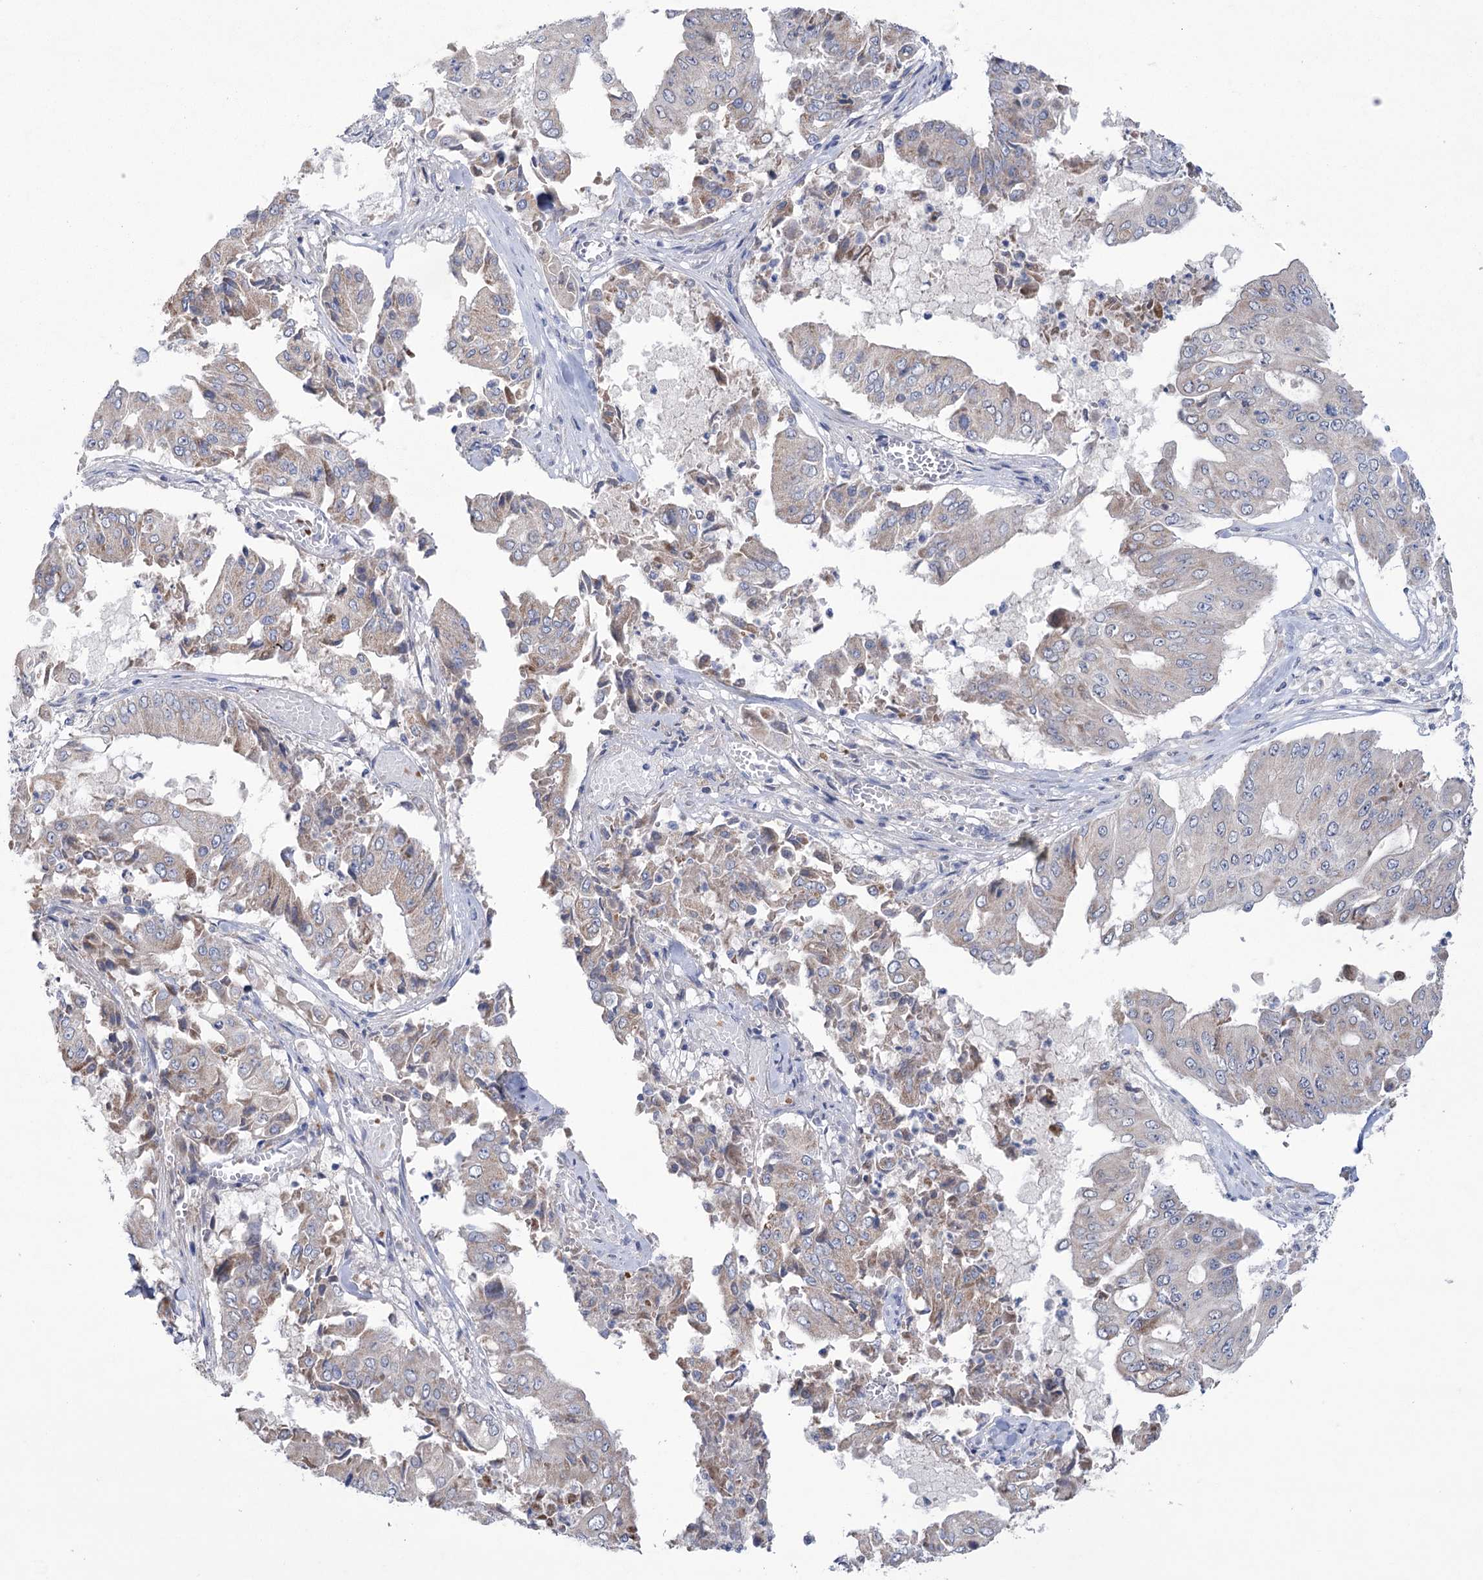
{"staining": {"intensity": "moderate", "quantity": "<25%", "location": "cytoplasmic/membranous"}, "tissue": "pancreatic cancer", "cell_type": "Tumor cells", "image_type": "cancer", "snomed": [{"axis": "morphology", "description": "Adenocarcinoma, NOS"}, {"axis": "topography", "description": "Pancreas"}], "caption": "An image showing moderate cytoplasmic/membranous positivity in about <25% of tumor cells in pancreatic adenocarcinoma, as visualized by brown immunohistochemical staining.", "gene": "MTCH2", "patient": {"sex": "female", "age": 77}}